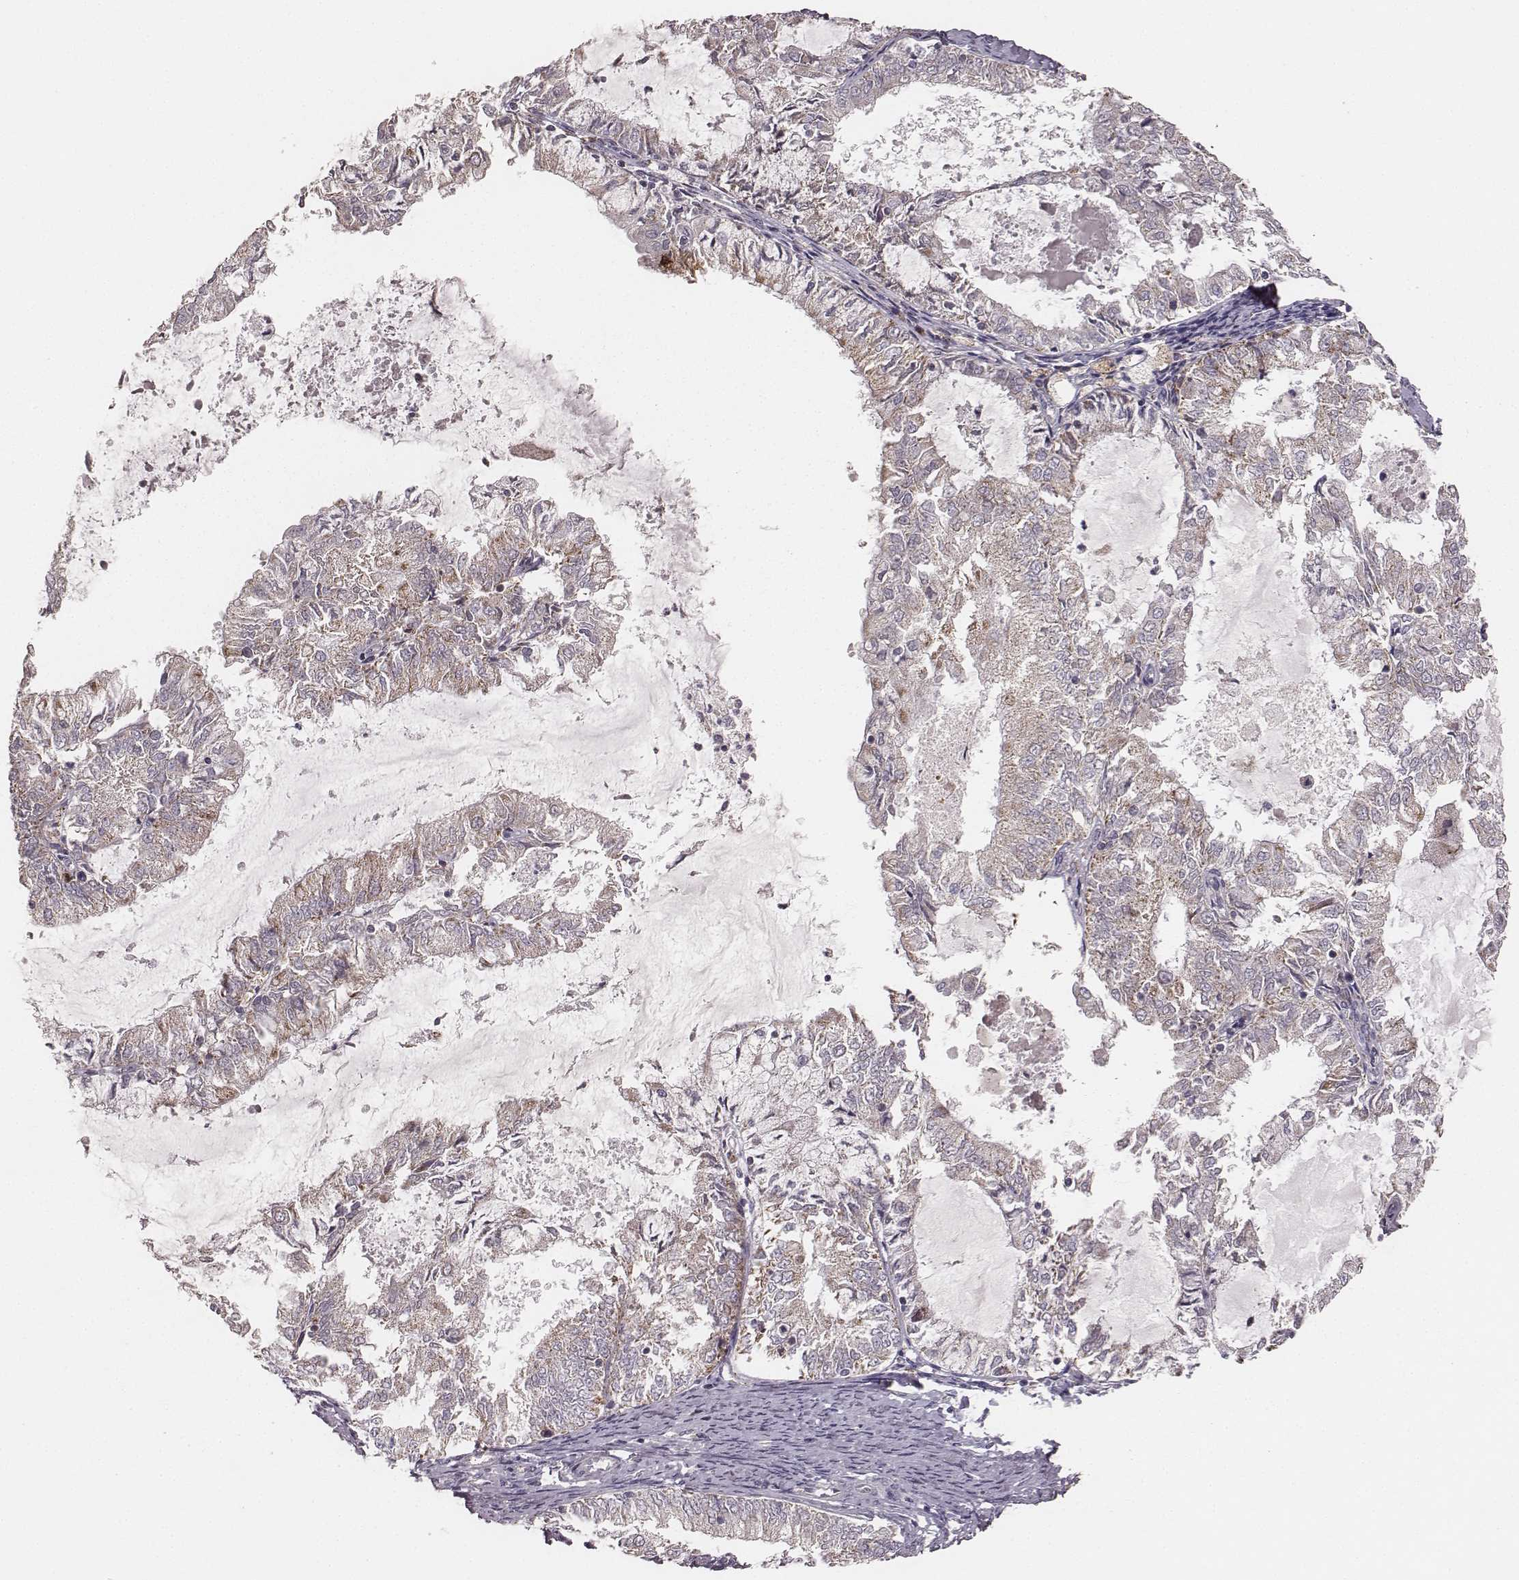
{"staining": {"intensity": "moderate", "quantity": ">75%", "location": "cytoplasmic/membranous"}, "tissue": "endometrial cancer", "cell_type": "Tumor cells", "image_type": "cancer", "snomed": [{"axis": "morphology", "description": "Adenocarcinoma, NOS"}, {"axis": "topography", "description": "Endometrium"}], "caption": "Moderate cytoplasmic/membranous staining for a protein is identified in approximately >75% of tumor cells of endometrial adenocarcinoma using IHC.", "gene": "TUFM", "patient": {"sex": "female", "age": 57}}